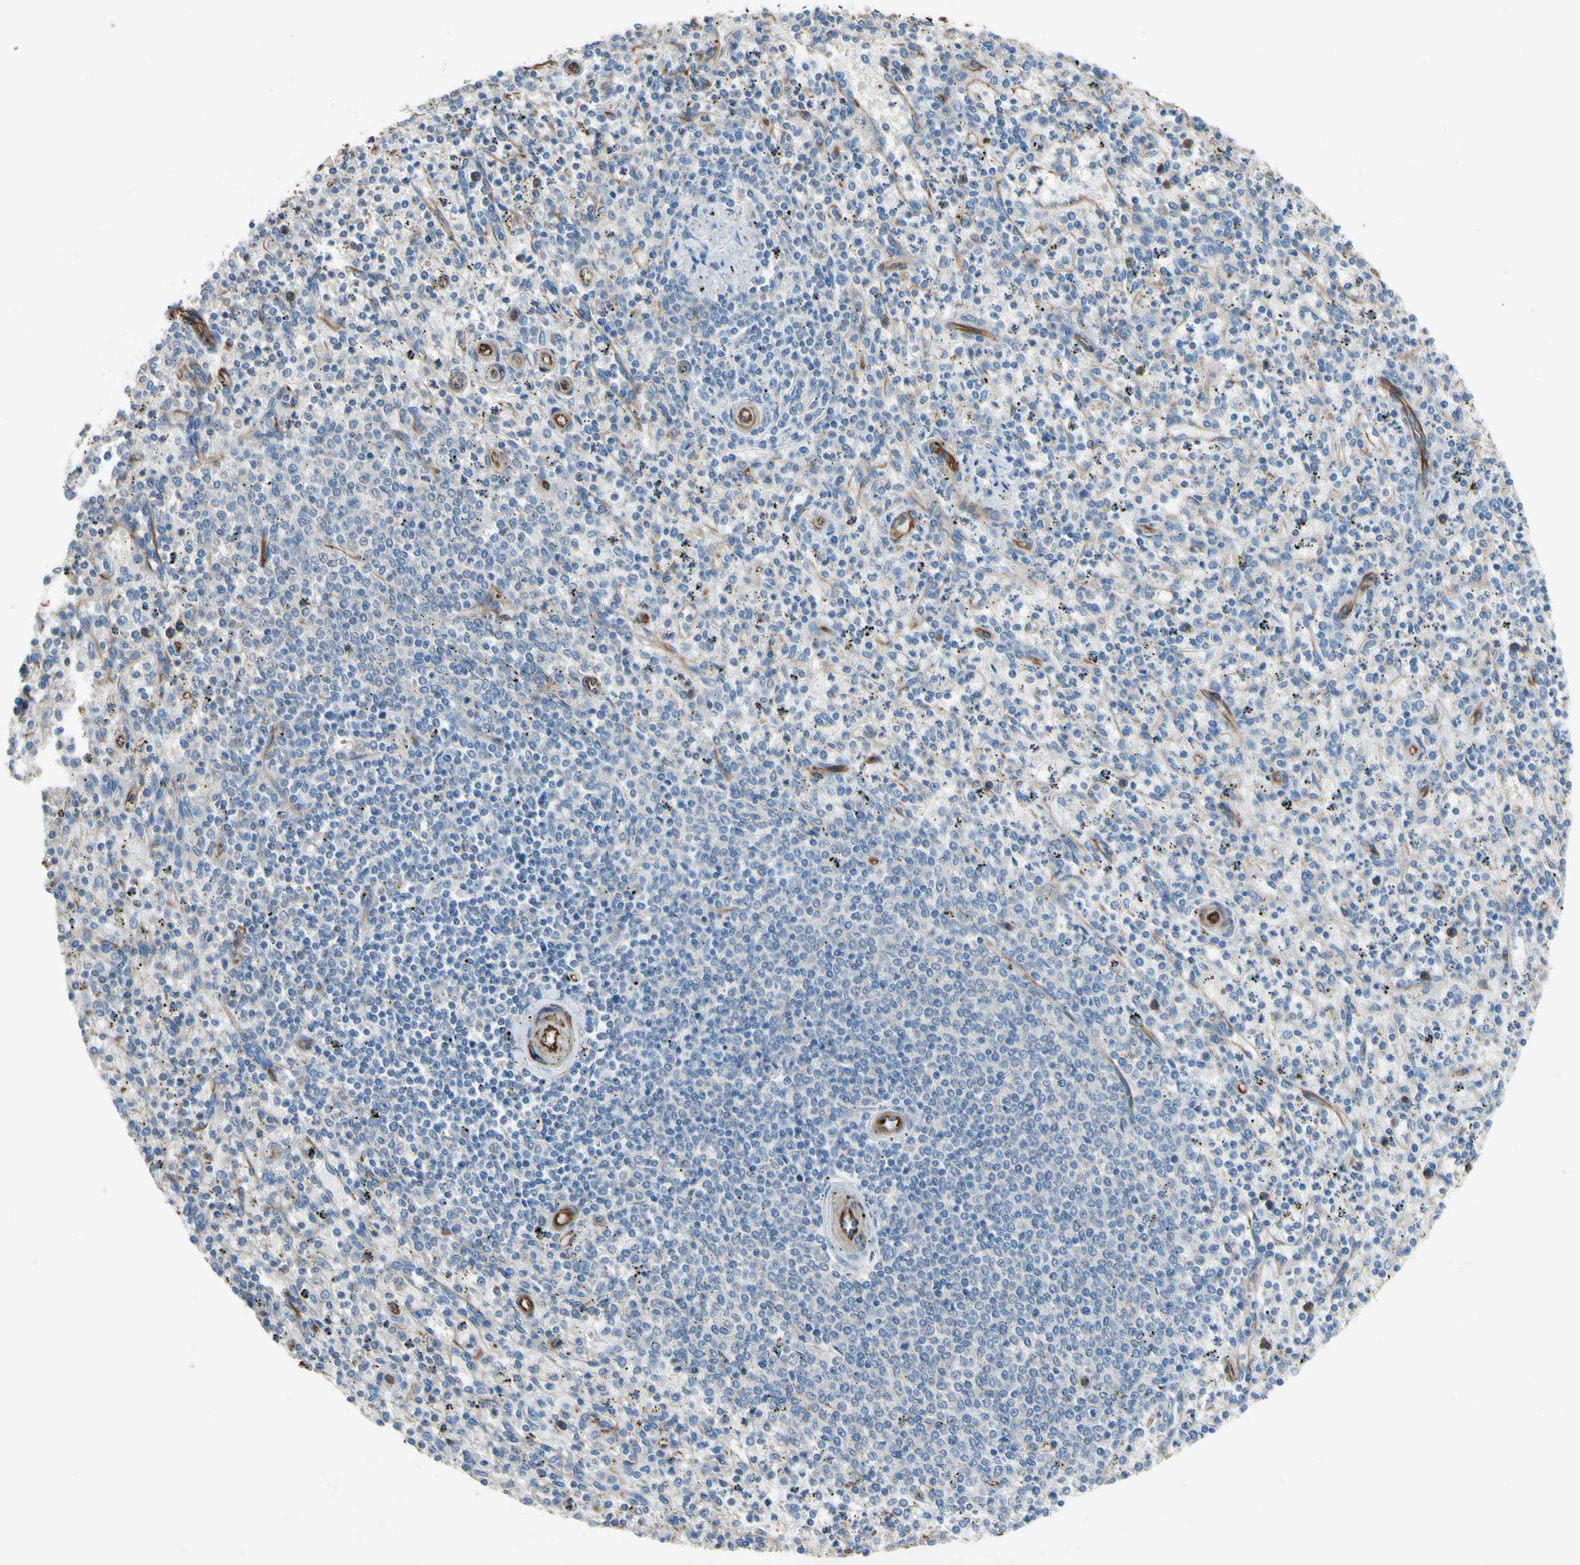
{"staining": {"intensity": "weak", "quantity": "25%-75%", "location": "cytoplasmic/membranous"}, "tissue": "spleen", "cell_type": "Cells in red pulp", "image_type": "normal", "snomed": [{"axis": "morphology", "description": "Normal tissue, NOS"}, {"axis": "topography", "description": "Spleen"}], "caption": "Protein analysis of normal spleen reveals weak cytoplasmic/membranous expression in approximately 25%-75% of cells in red pulp.", "gene": "TRAF2", "patient": {"sex": "male", "age": 72}}